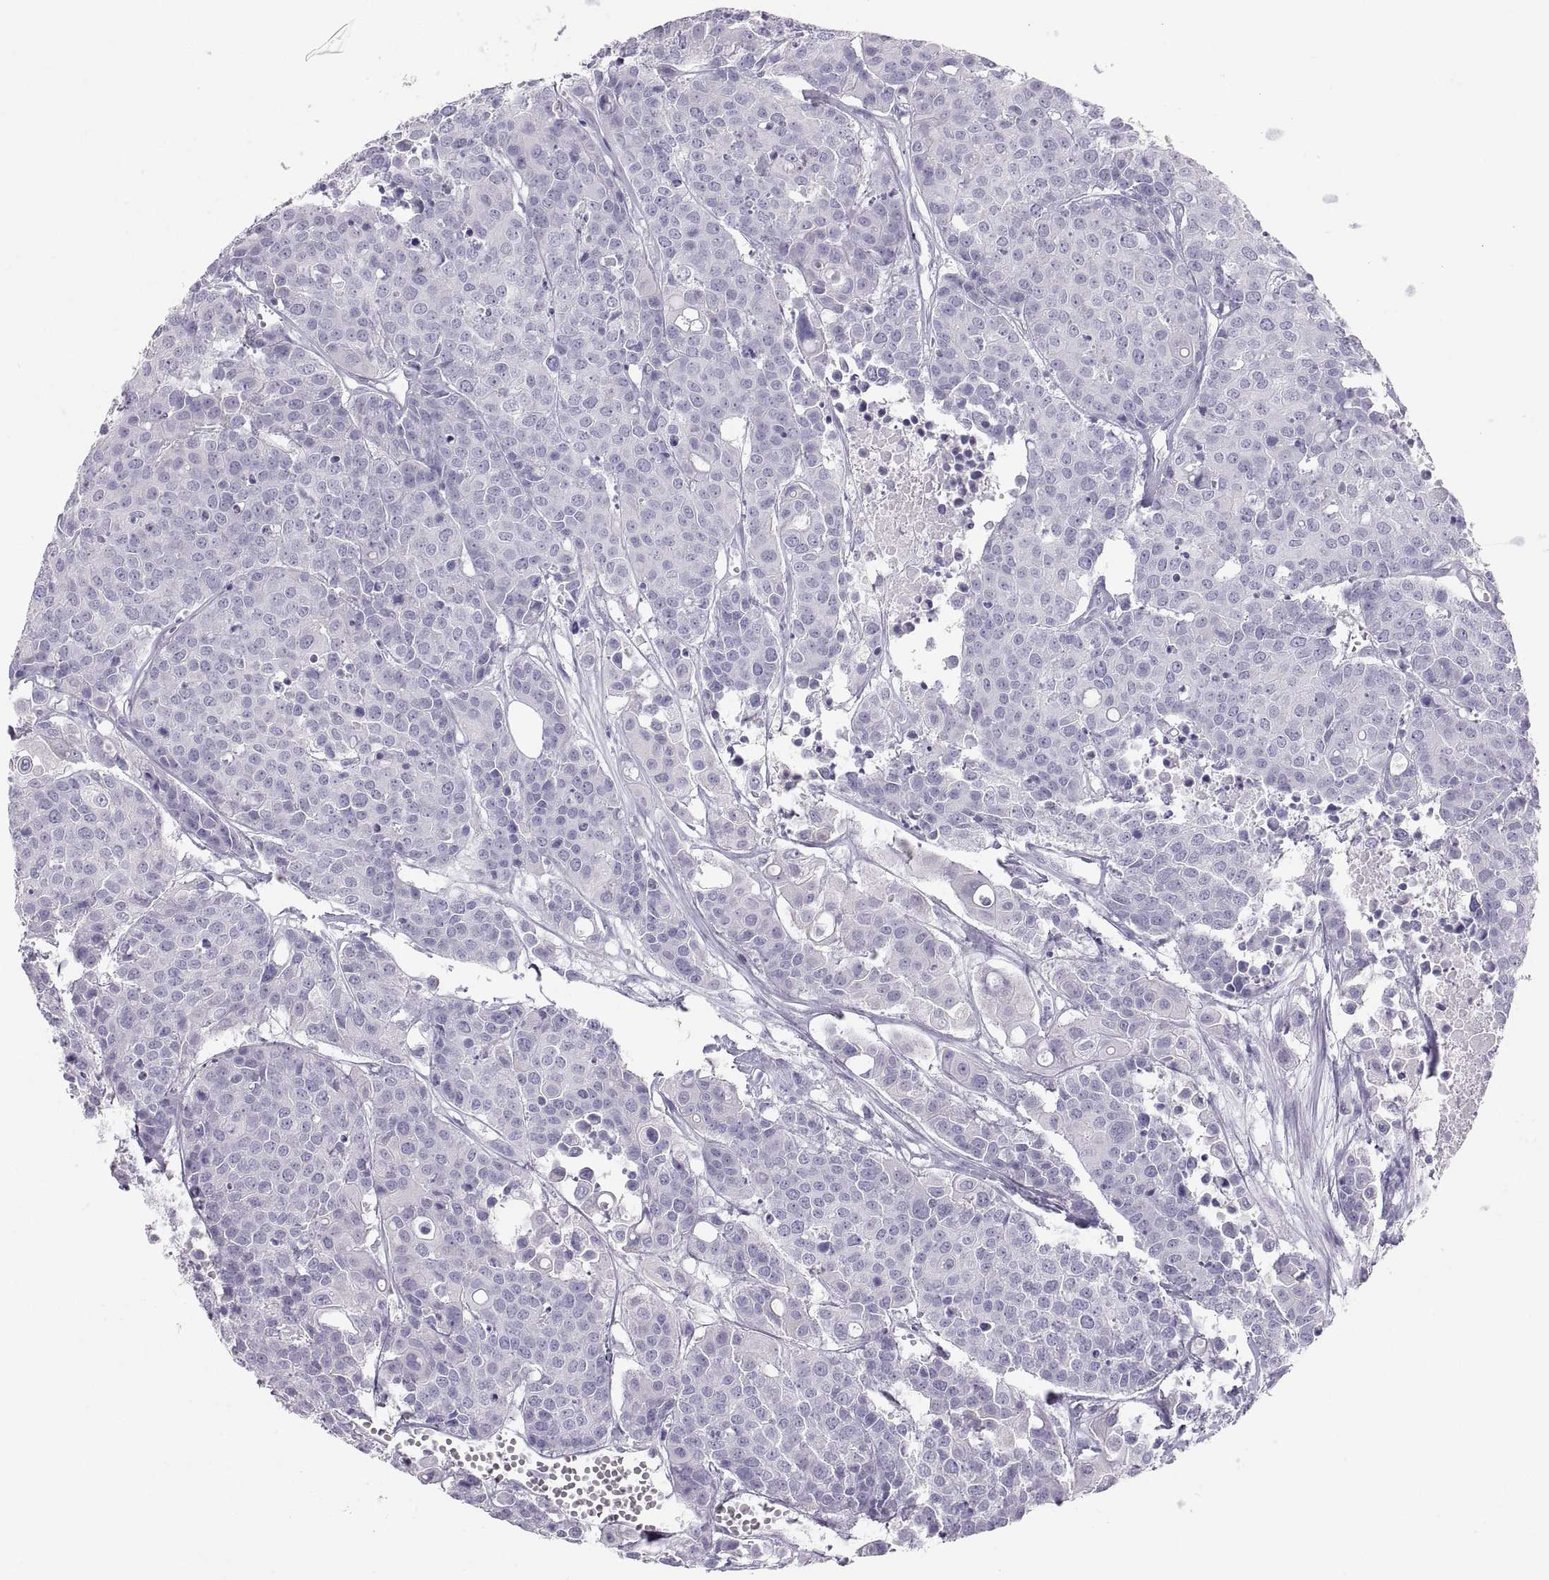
{"staining": {"intensity": "negative", "quantity": "none", "location": "none"}, "tissue": "carcinoid", "cell_type": "Tumor cells", "image_type": "cancer", "snomed": [{"axis": "morphology", "description": "Carcinoid, malignant, NOS"}, {"axis": "topography", "description": "Colon"}], "caption": "Immunohistochemistry of human carcinoid demonstrates no staining in tumor cells. The staining is performed using DAB (3,3'-diaminobenzidine) brown chromogen with nuclei counter-stained in using hematoxylin.", "gene": "SEMG1", "patient": {"sex": "male", "age": 81}}